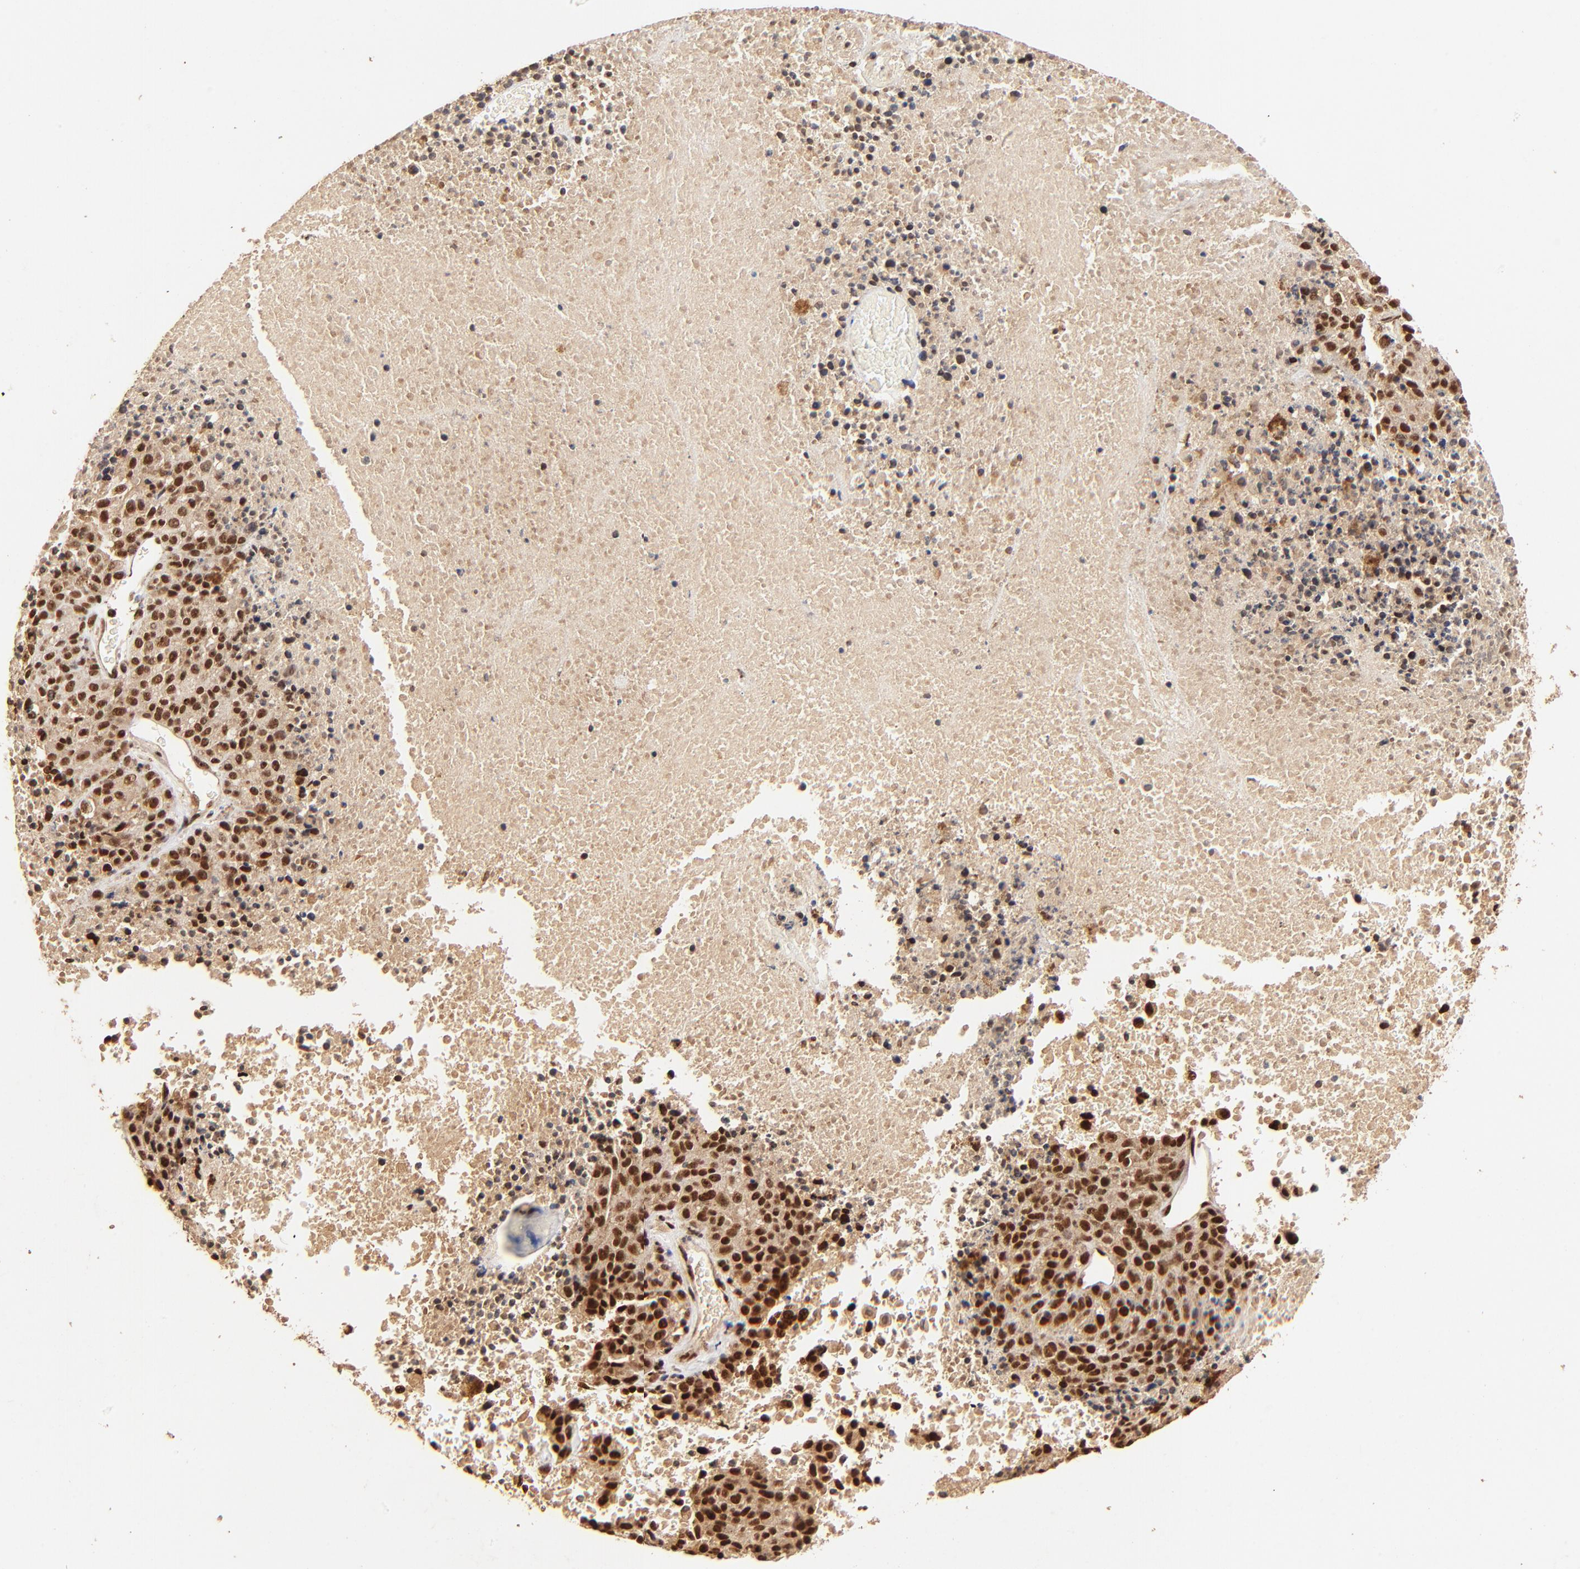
{"staining": {"intensity": "strong", "quantity": ">75%", "location": "cytoplasmic/membranous,nuclear"}, "tissue": "melanoma", "cell_type": "Tumor cells", "image_type": "cancer", "snomed": [{"axis": "morphology", "description": "Malignant melanoma, Metastatic site"}, {"axis": "topography", "description": "Cerebral cortex"}], "caption": "Melanoma stained for a protein reveals strong cytoplasmic/membranous and nuclear positivity in tumor cells.", "gene": "MED12", "patient": {"sex": "female", "age": 52}}